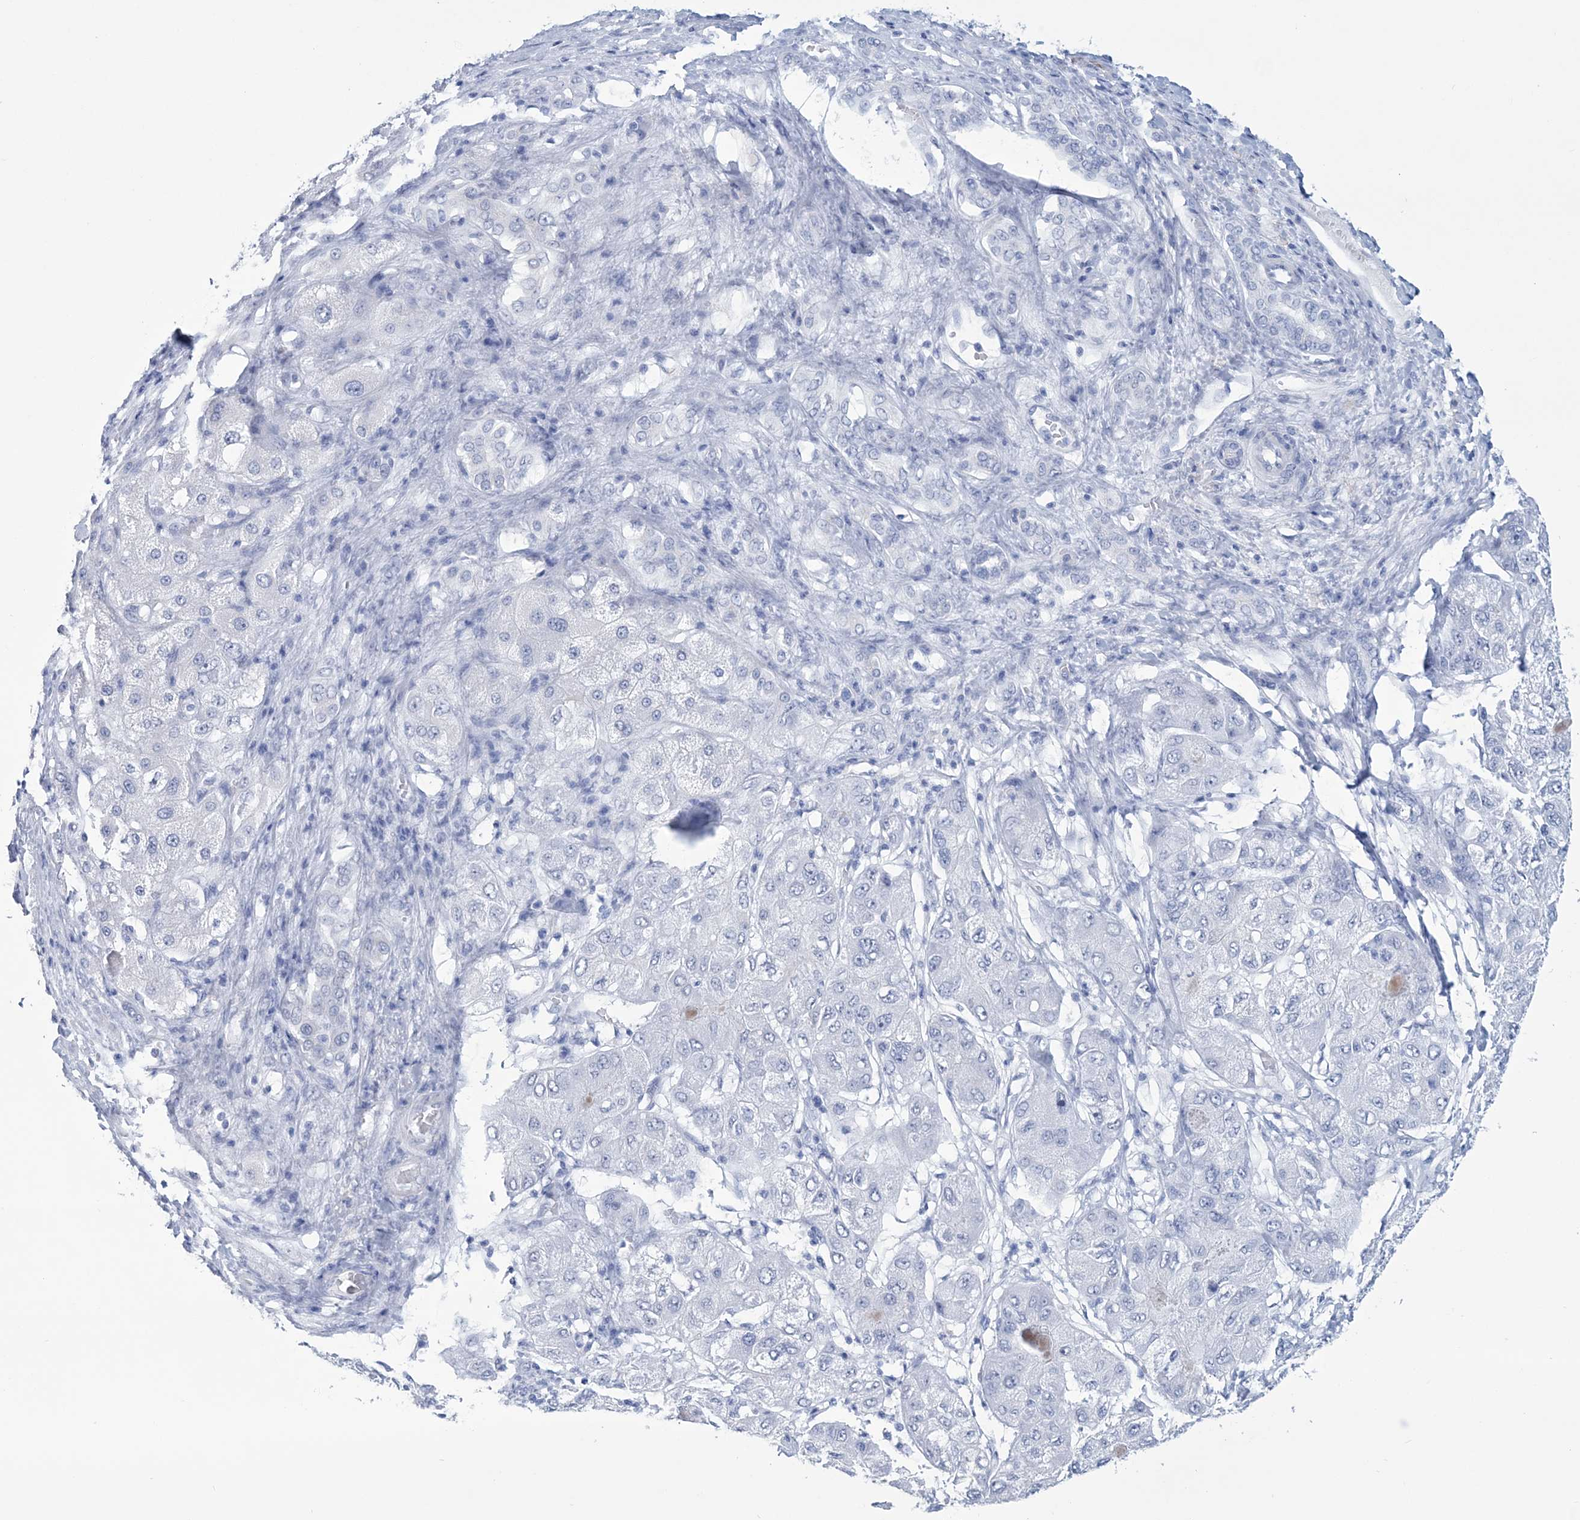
{"staining": {"intensity": "negative", "quantity": "none", "location": "none"}, "tissue": "liver cancer", "cell_type": "Tumor cells", "image_type": "cancer", "snomed": [{"axis": "morphology", "description": "Carcinoma, Hepatocellular, NOS"}, {"axis": "topography", "description": "Liver"}], "caption": "Tumor cells are negative for brown protein staining in liver cancer. Brightfield microscopy of immunohistochemistry (IHC) stained with DAB (3,3'-diaminobenzidine) (brown) and hematoxylin (blue), captured at high magnification.", "gene": "DPCD", "patient": {"sex": "male", "age": 80}}